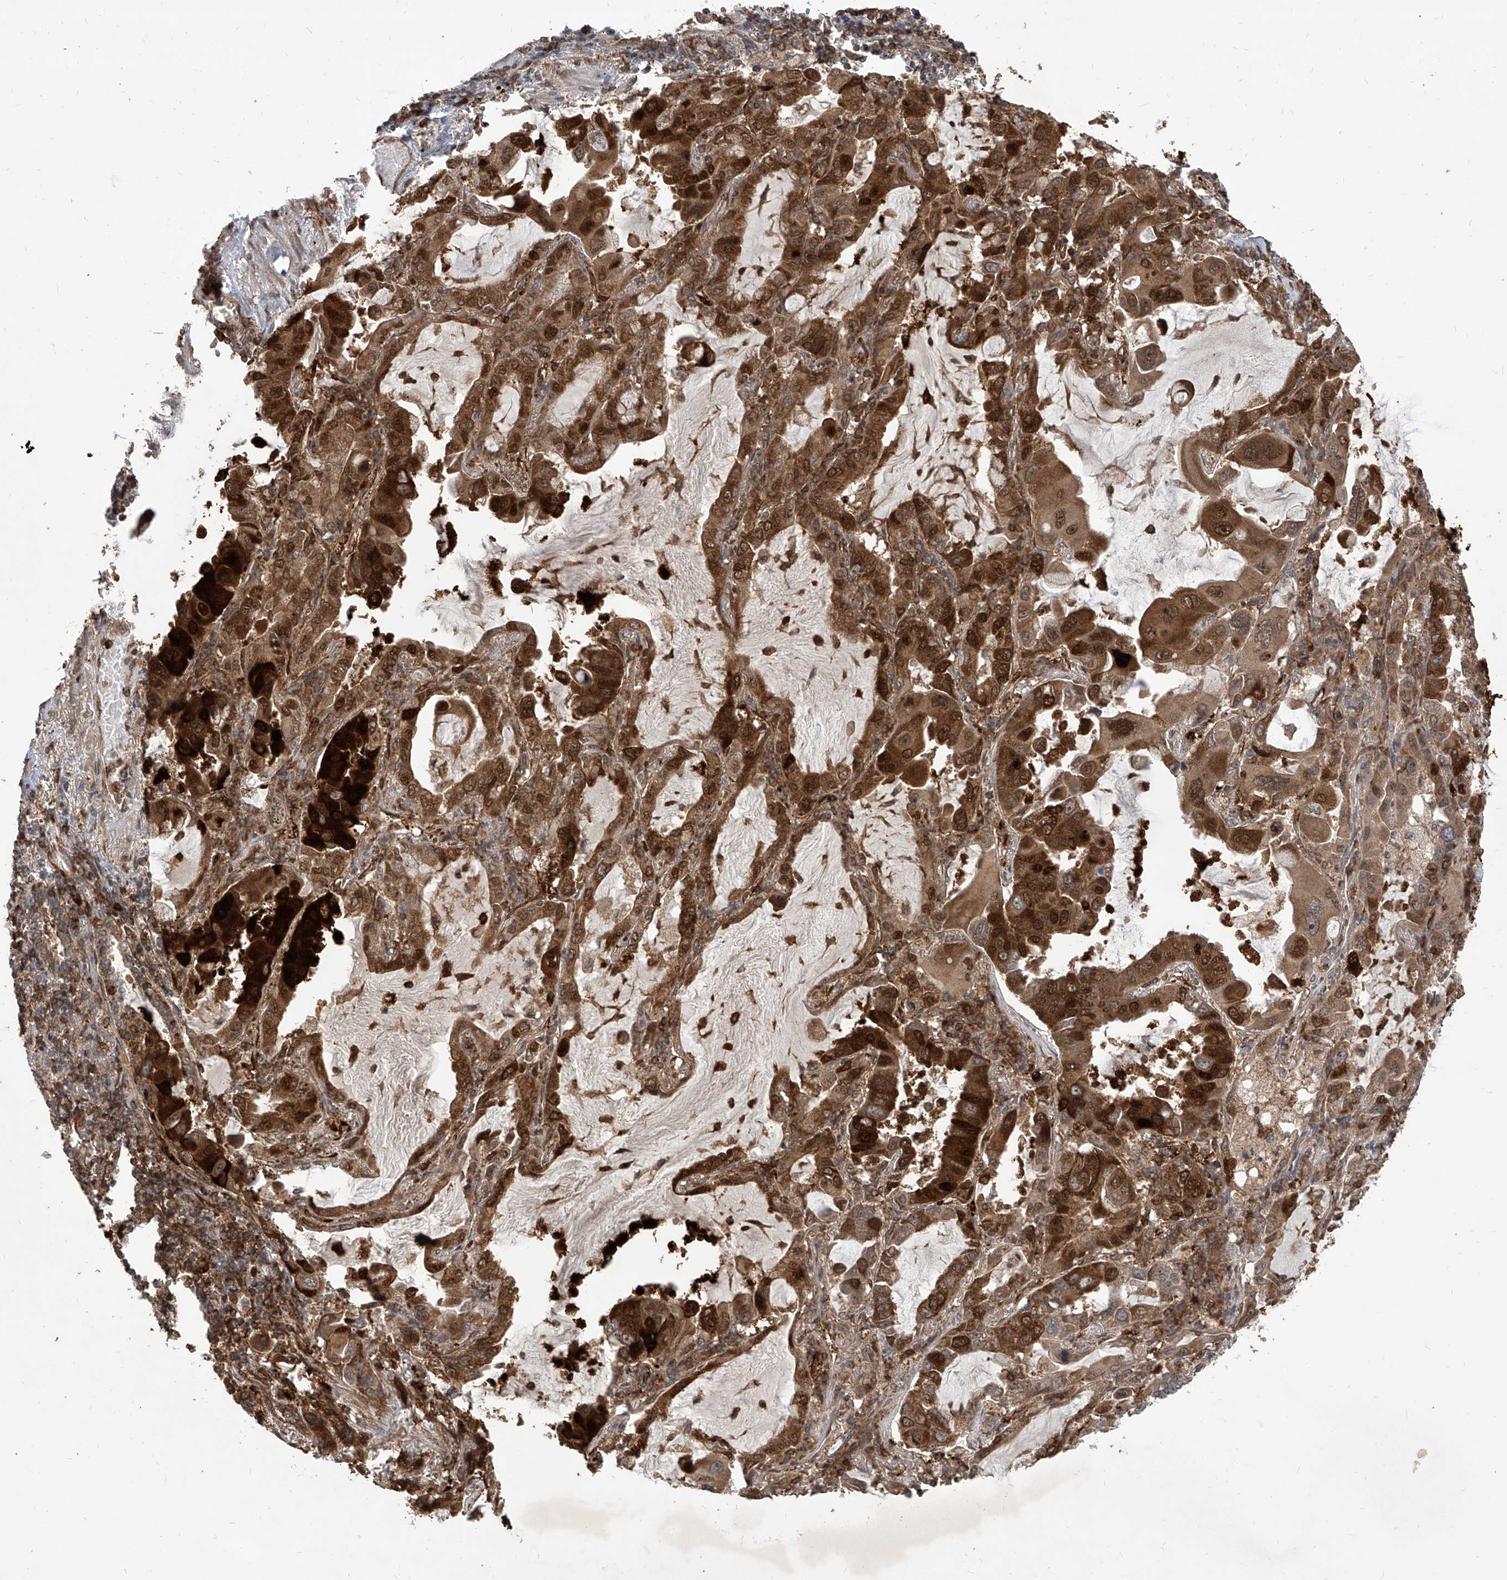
{"staining": {"intensity": "strong", "quantity": ">75%", "location": "cytoplasmic/membranous,nuclear"}, "tissue": "lung cancer", "cell_type": "Tumor cells", "image_type": "cancer", "snomed": [{"axis": "morphology", "description": "Adenocarcinoma, NOS"}, {"axis": "topography", "description": "Lung"}], "caption": "Immunohistochemical staining of human lung cancer displays high levels of strong cytoplasmic/membranous and nuclear expression in approximately >75% of tumor cells.", "gene": "MAGED2", "patient": {"sex": "male", "age": 64}}